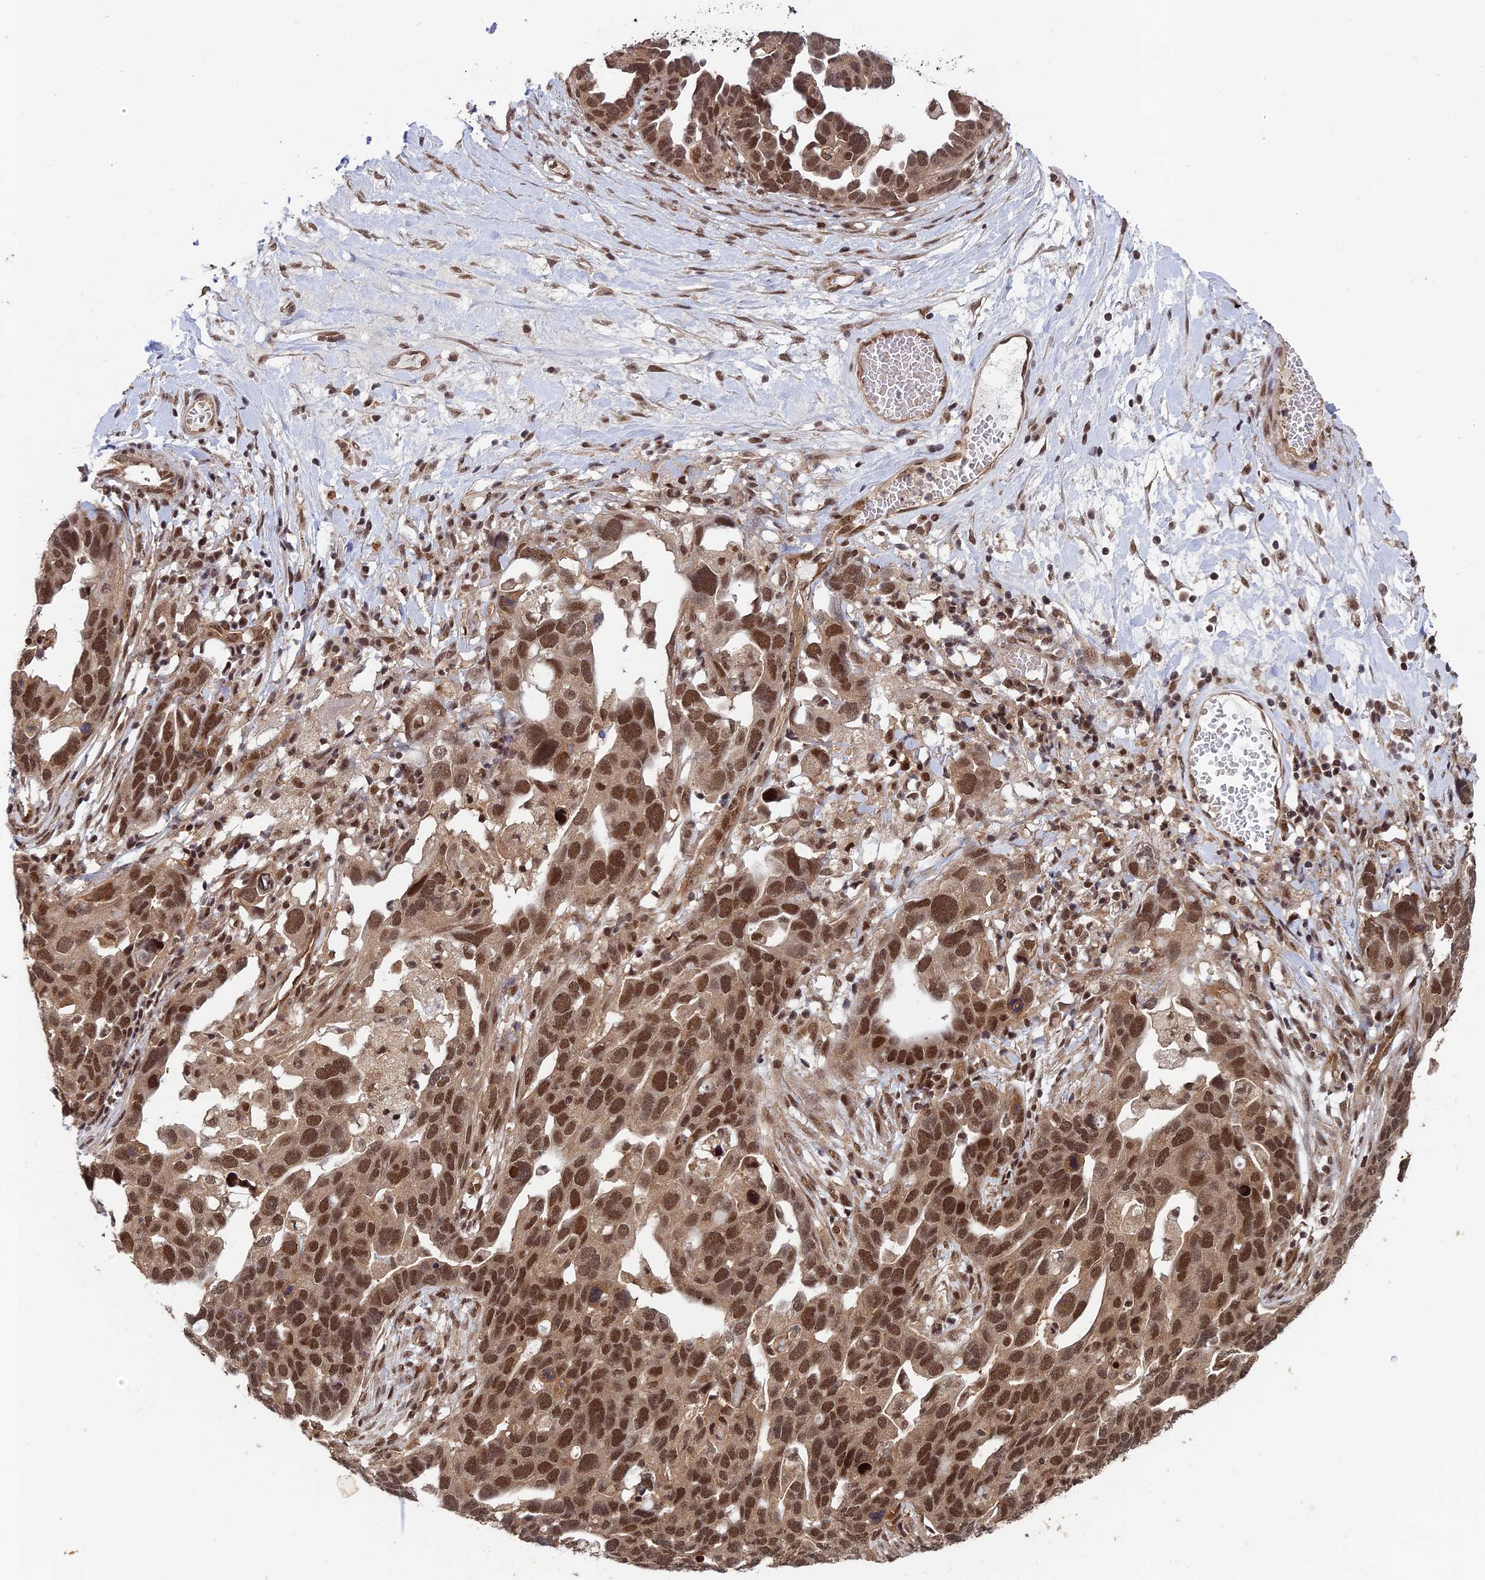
{"staining": {"intensity": "strong", "quantity": ">75%", "location": "nuclear"}, "tissue": "ovarian cancer", "cell_type": "Tumor cells", "image_type": "cancer", "snomed": [{"axis": "morphology", "description": "Cystadenocarcinoma, serous, NOS"}, {"axis": "topography", "description": "Ovary"}], "caption": "Strong nuclear protein positivity is seen in approximately >75% of tumor cells in ovarian cancer (serous cystadenocarcinoma). Nuclei are stained in blue.", "gene": "FAM53C", "patient": {"sex": "female", "age": 54}}